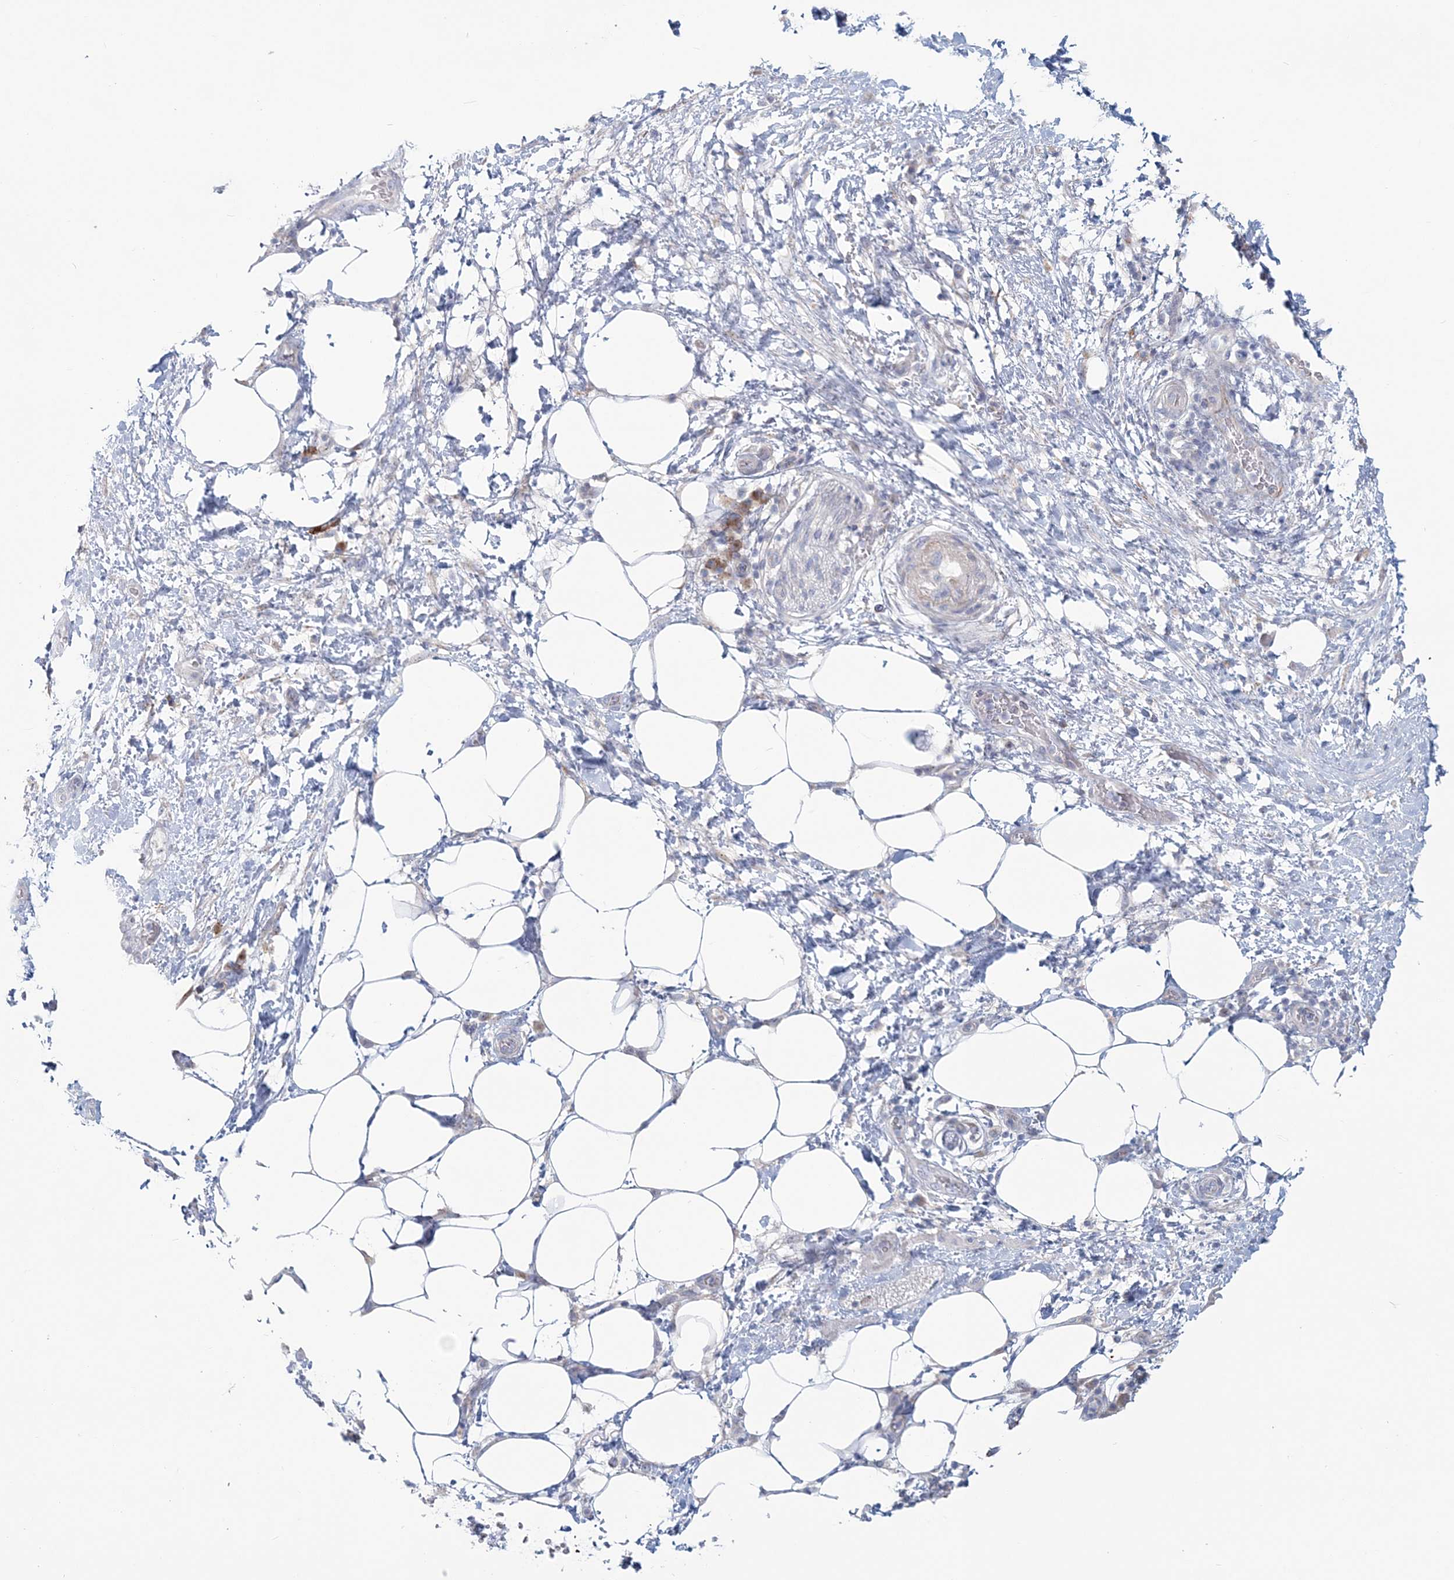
{"staining": {"intensity": "negative", "quantity": "none", "location": "none"}, "tissue": "pancreatic cancer", "cell_type": "Tumor cells", "image_type": "cancer", "snomed": [{"axis": "morphology", "description": "Adenocarcinoma, NOS"}, {"axis": "topography", "description": "Pancreas"}], "caption": "Tumor cells show no significant positivity in pancreatic cancer (adenocarcinoma). (DAB immunohistochemistry (IHC), high magnification).", "gene": "ADGB", "patient": {"sex": "female", "age": 78}}